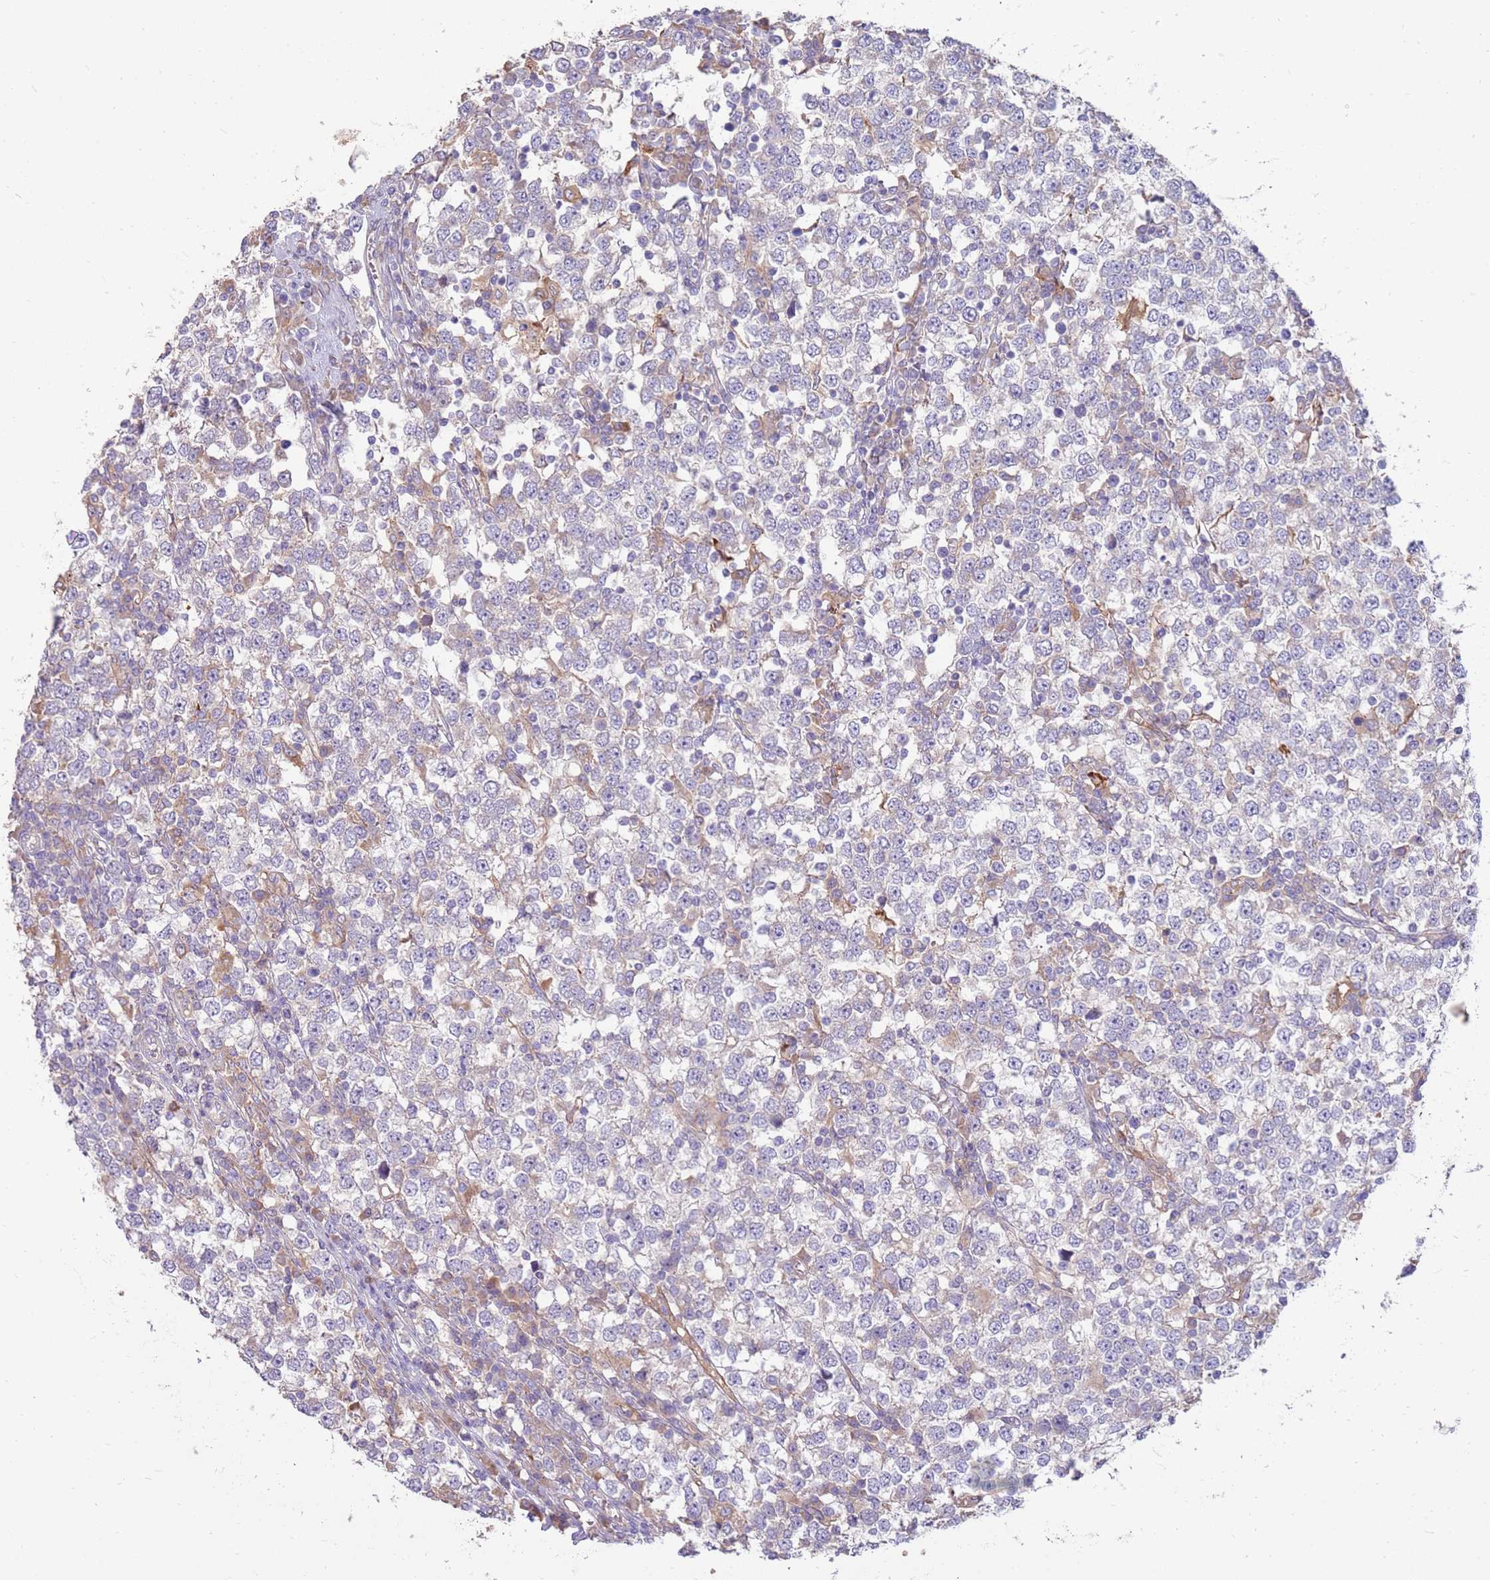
{"staining": {"intensity": "negative", "quantity": "none", "location": "none"}, "tissue": "testis cancer", "cell_type": "Tumor cells", "image_type": "cancer", "snomed": [{"axis": "morphology", "description": "Seminoma, NOS"}, {"axis": "topography", "description": "Testis"}], "caption": "Protein analysis of testis seminoma demonstrates no significant expression in tumor cells.", "gene": "SLC44A4", "patient": {"sex": "male", "age": 65}}